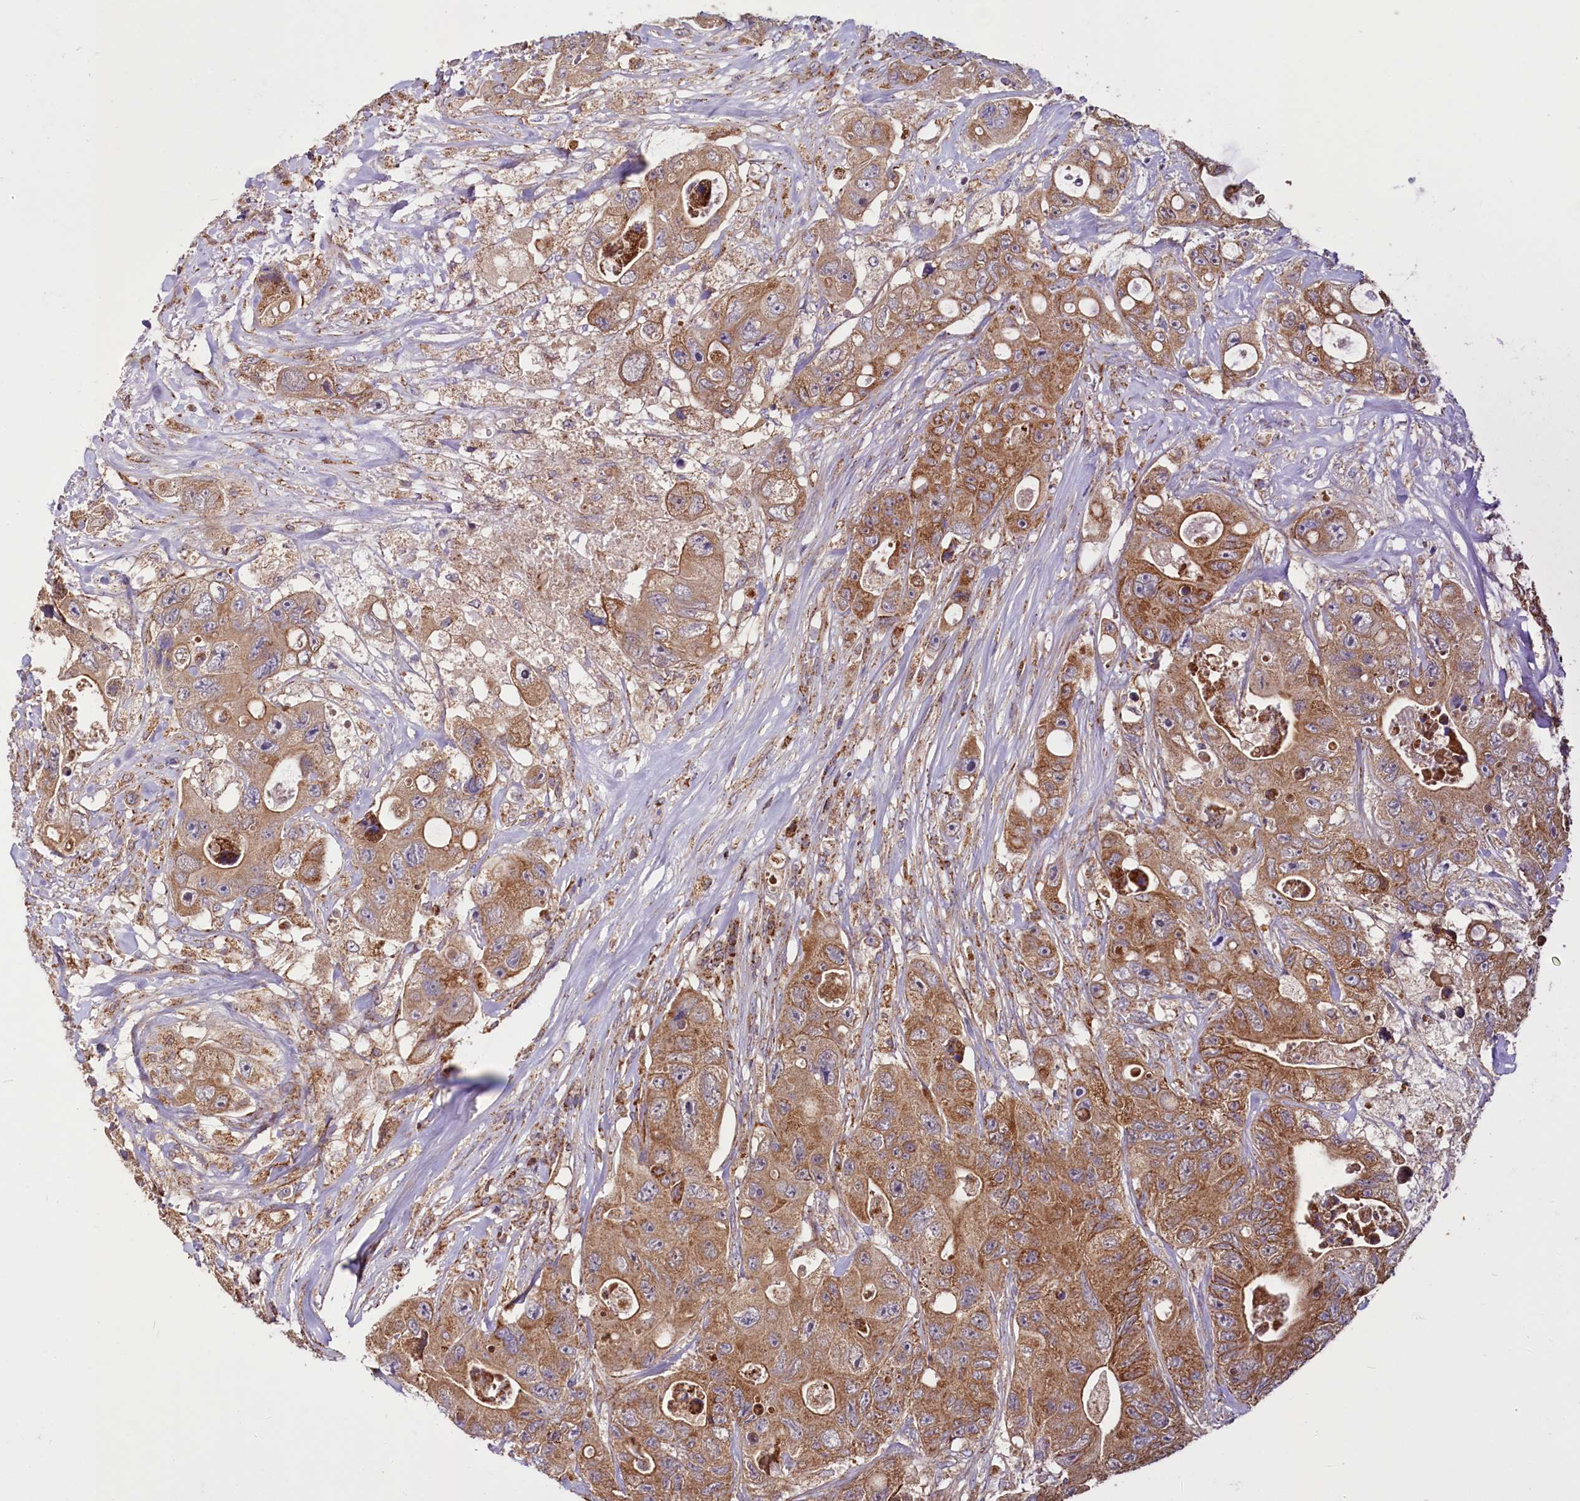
{"staining": {"intensity": "moderate", "quantity": ">75%", "location": "cytoplasmic/membranous"}, "tissue": "colorectal cancer", "cell_type": "Tumor cells", "image_type": "cancer", "snomed": [{"axis": "morphology", "description": "Adenocarcinoma, NOS"}, {"axis": "topography", "description": "Colon"}], "caption": "Adenocarcinoma (colorectal) stained for a protein (brown) demonstrates moderate cytoplasmic/membranous positive positivity in approximately >75% of tumor cells.", "gene": "NUDT15", "patient": {"sex": "female", "age": 46}}